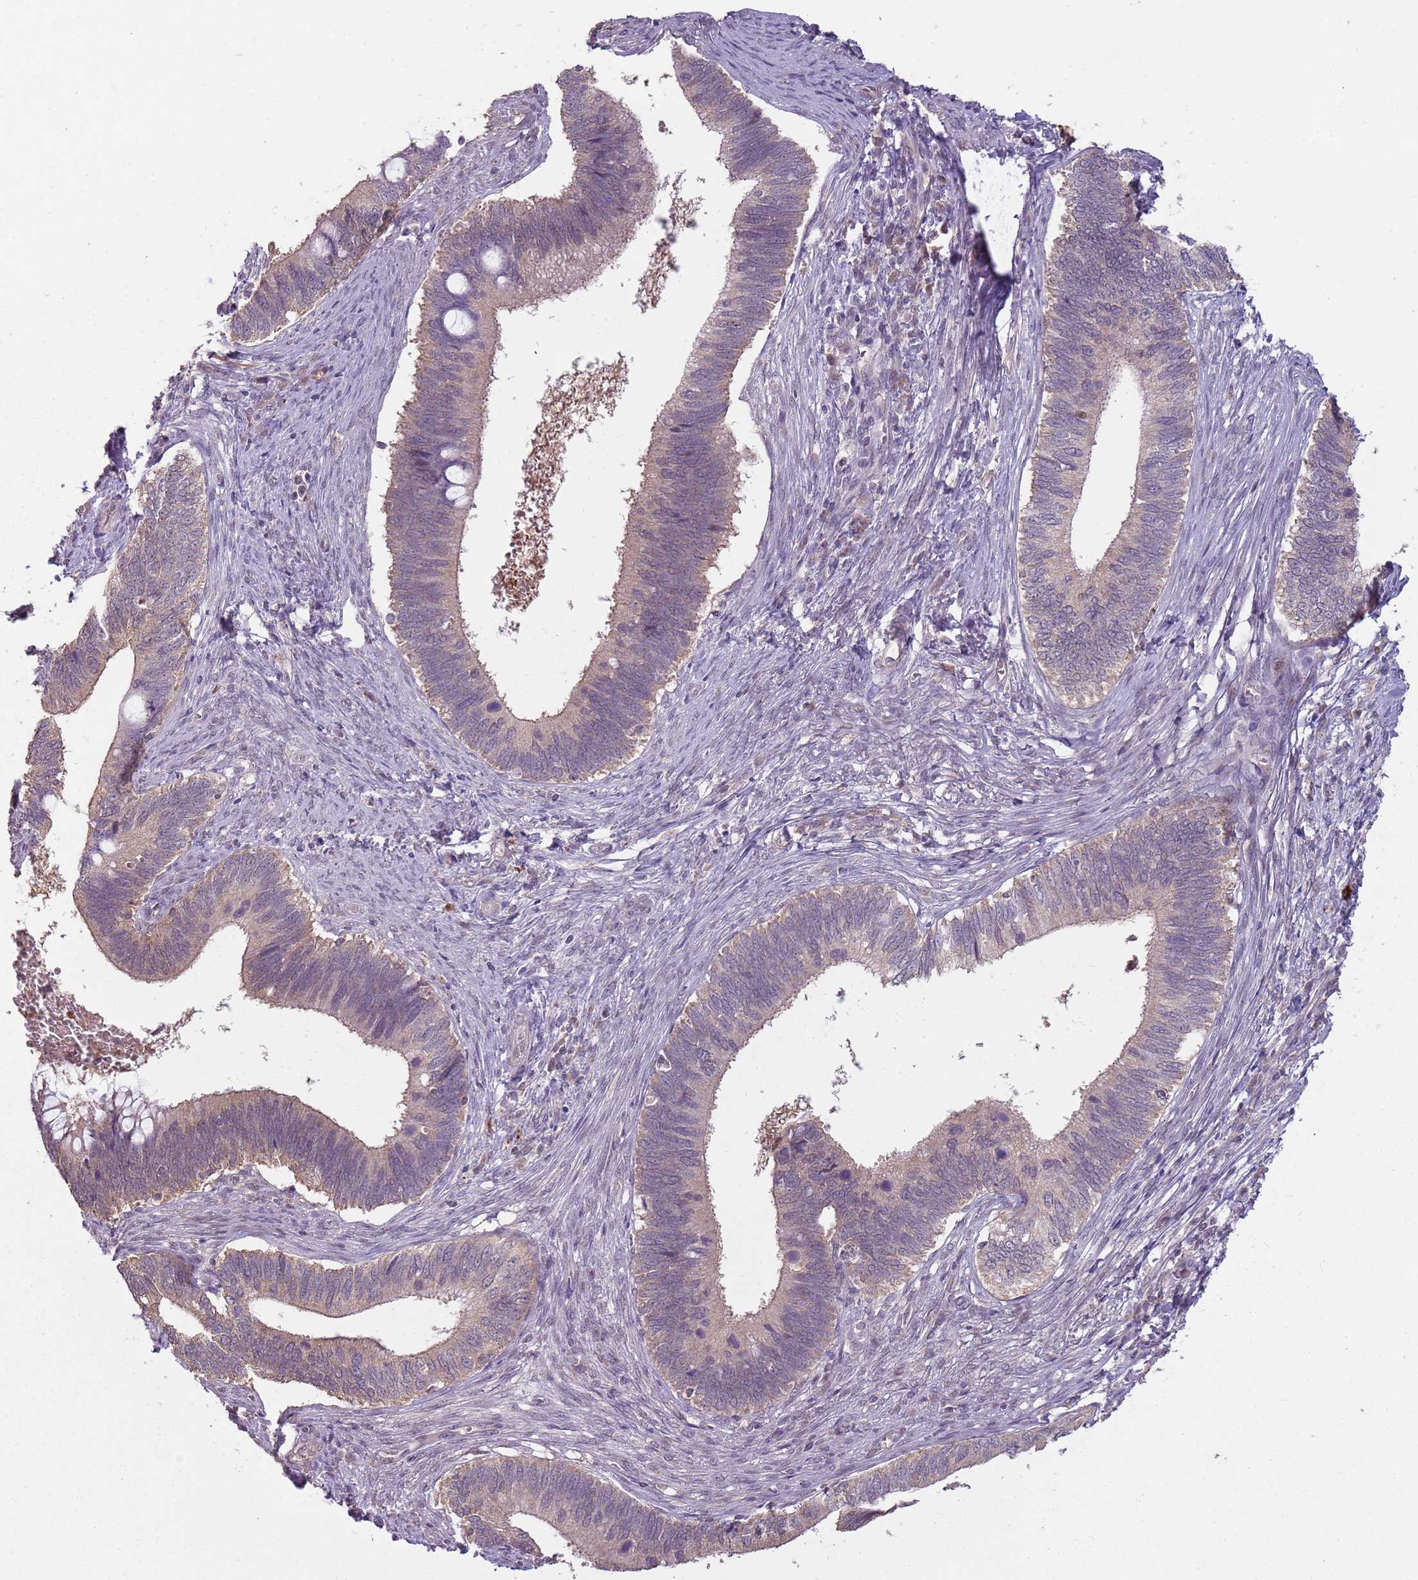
{"staining": {"intensity": "weak", "quantity": "<25%", "location": "cytoplasmic/membranous"}, "tissue": "cervical cancer", "cell_type": "Tumor cells", "image_type": "cancer", "snomed": [{"axis": "morphology", "description": "Adenocarcinoma, NOS"}, {"axis": "topography", "description": "Cervix"}], "caption": "Immunohistochemistry (IHC) image of neoplastic tissue: adenocarcinoma (cervical) stained with DAB (3,3'-diaminobenzidine) shows no significant protein staining in tumor cells. (DAB (3,3'-diaminobenzidine) IHC with hematoxylin counter stain).", "gene": "TEKT4", "patient": {"sex": "female", "age": 42}}